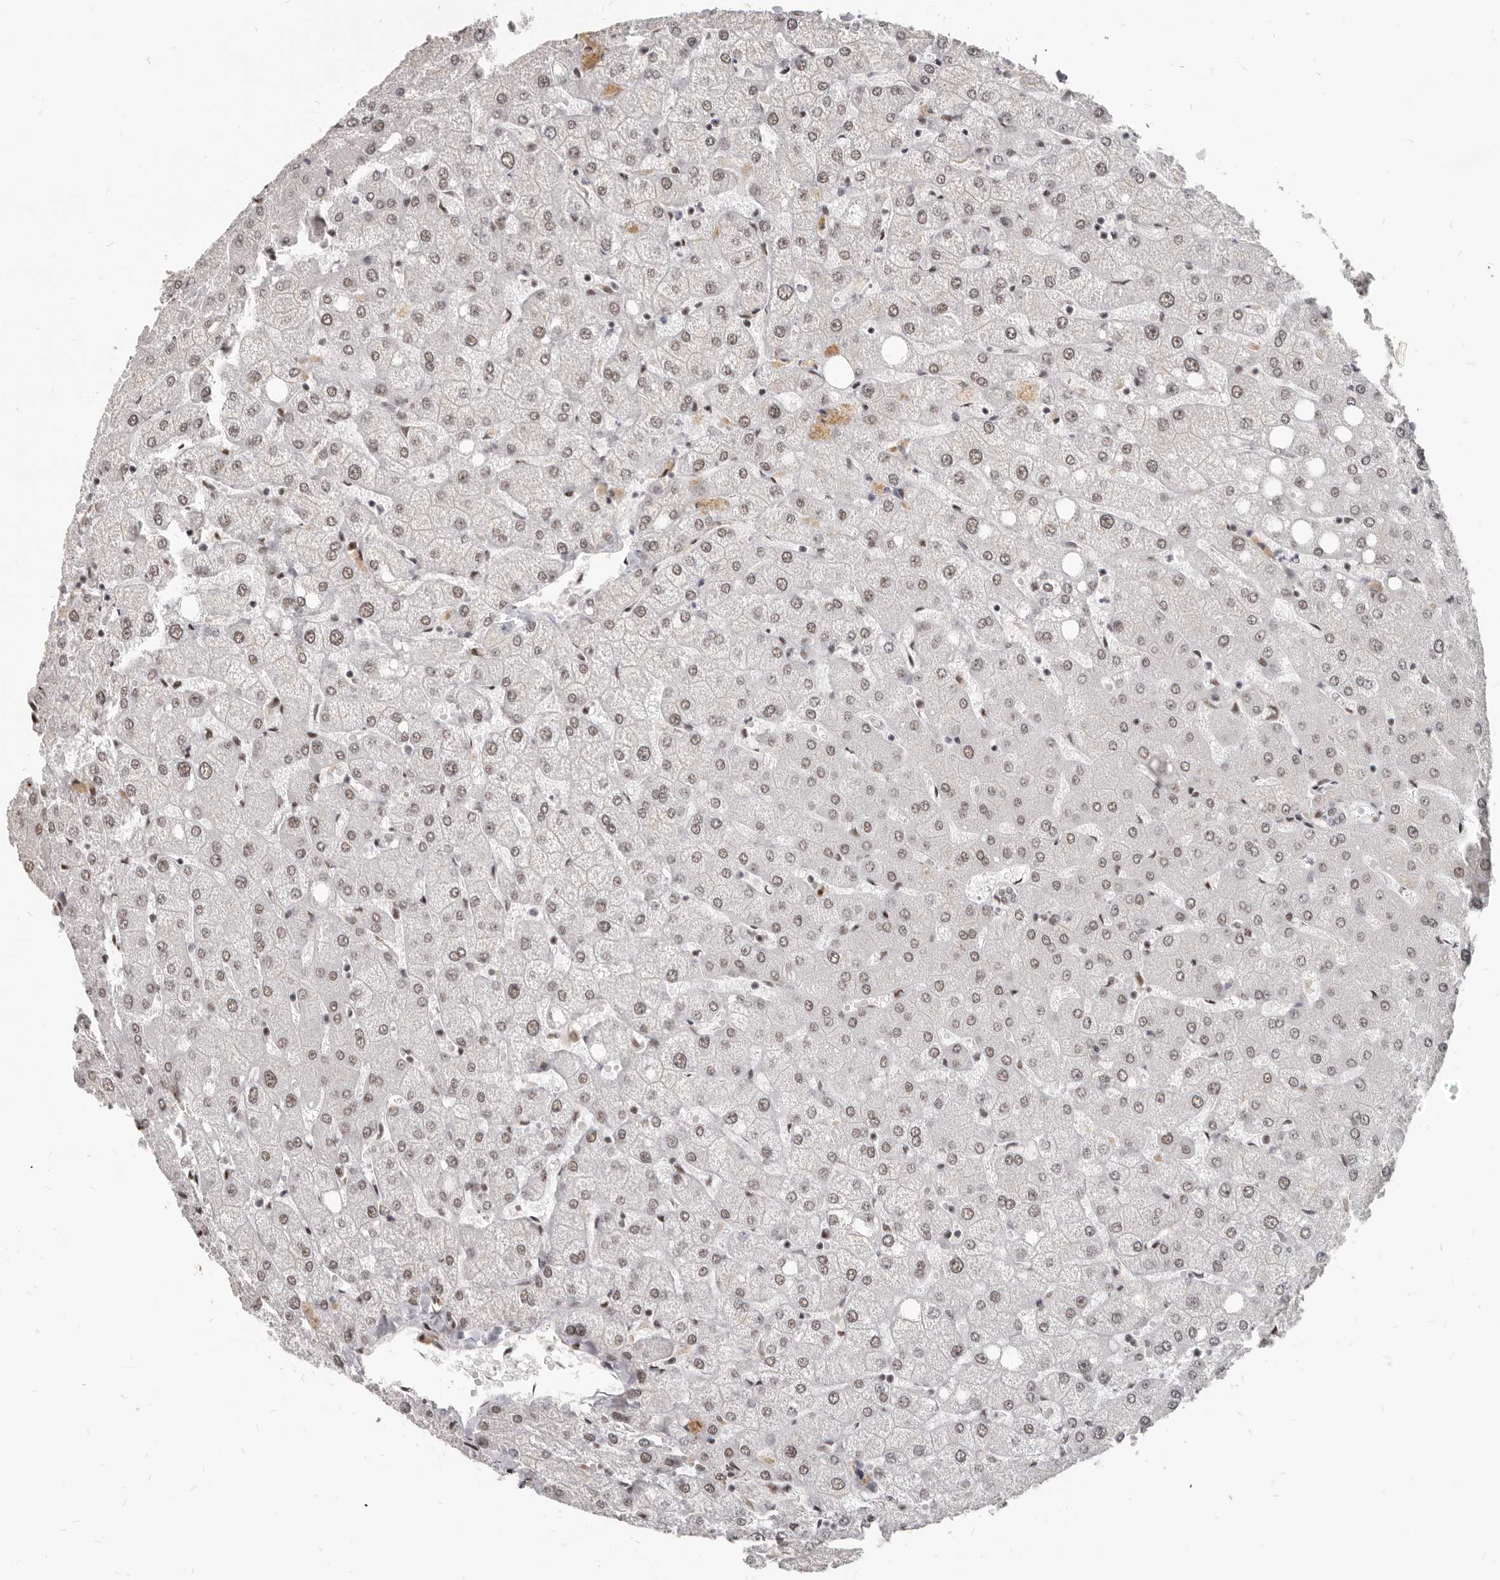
{"staining": {"intensity": "weak", "quantity": "<25%", "location": "nuclear"}, "tissue": "liver", "cell_type": "Cholangiocytes", "image_type": "normal", "snomed": [{"axis": "morphology", "description": "Normal tissue, NOS"}, {"axis": "topography", "description": "Liver"}], "caption": "Photomicrograph shows no protein expression in cholangiocytes of normal liver.", "gene": "ATF5", "patient": {"sex": "female", "age": 54}}